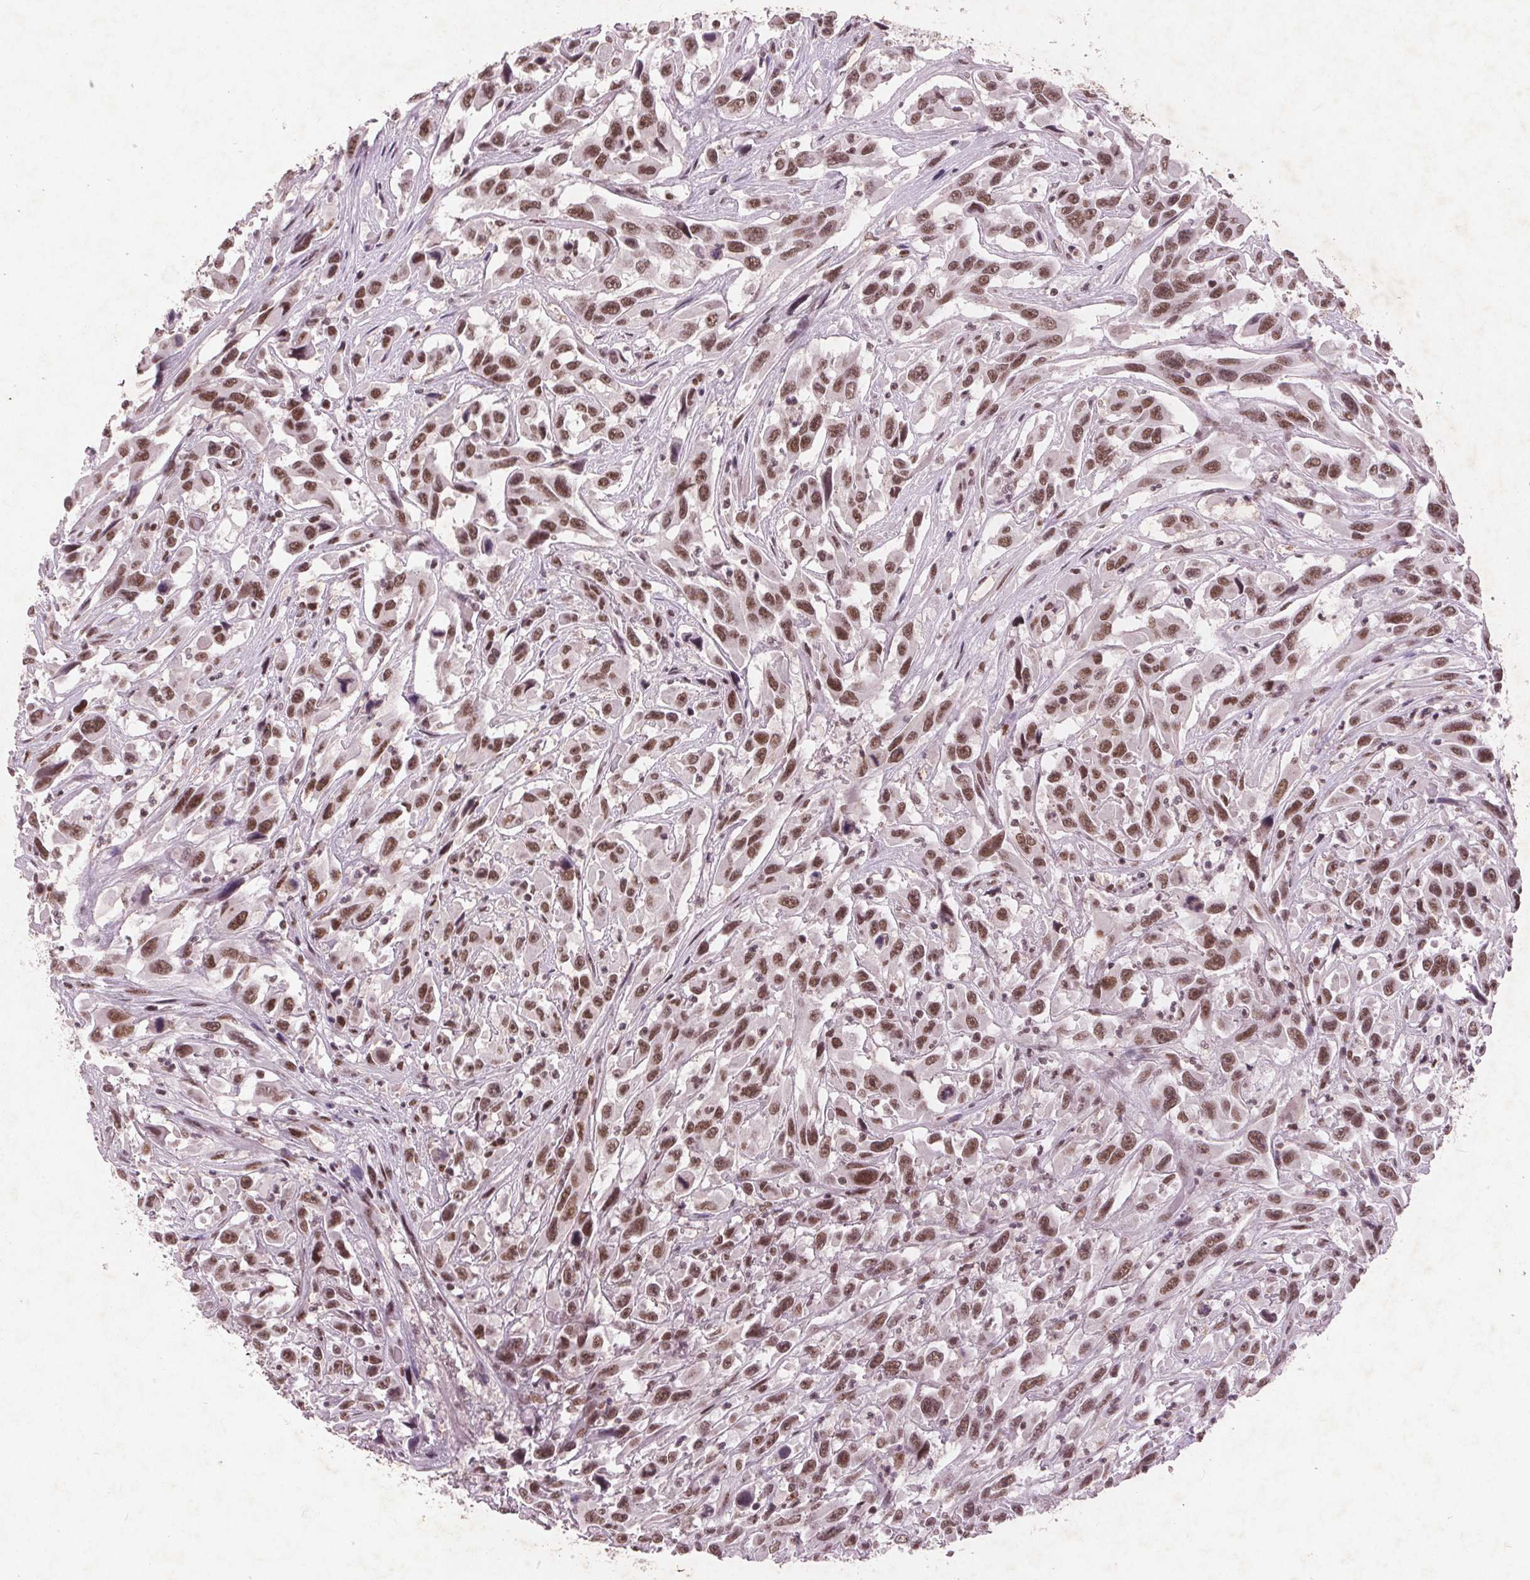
{"staining": {"intensity": "moderate", "quantity": ">75%", "location": "cytoplasmic/membranous,nuclear"}, "tissue": "urothelial cancer", "cell_type": "Tumor cells", "image_type": "cancer", "snomed": [{"axis": "morphology", "description": "Urothelial carcinoma, High grade"}, {"axis": "topography", "description": "Urinary bladder"}], "caption": "This is an image of IHC staining of high-grade urothelial carcinoma, which shows moderate positivity in the cytoplasmic/membranous and nuclear of tumor cells.", "gene": "RPS6KA2", "patient": {"sex": "male", "age": 53}}